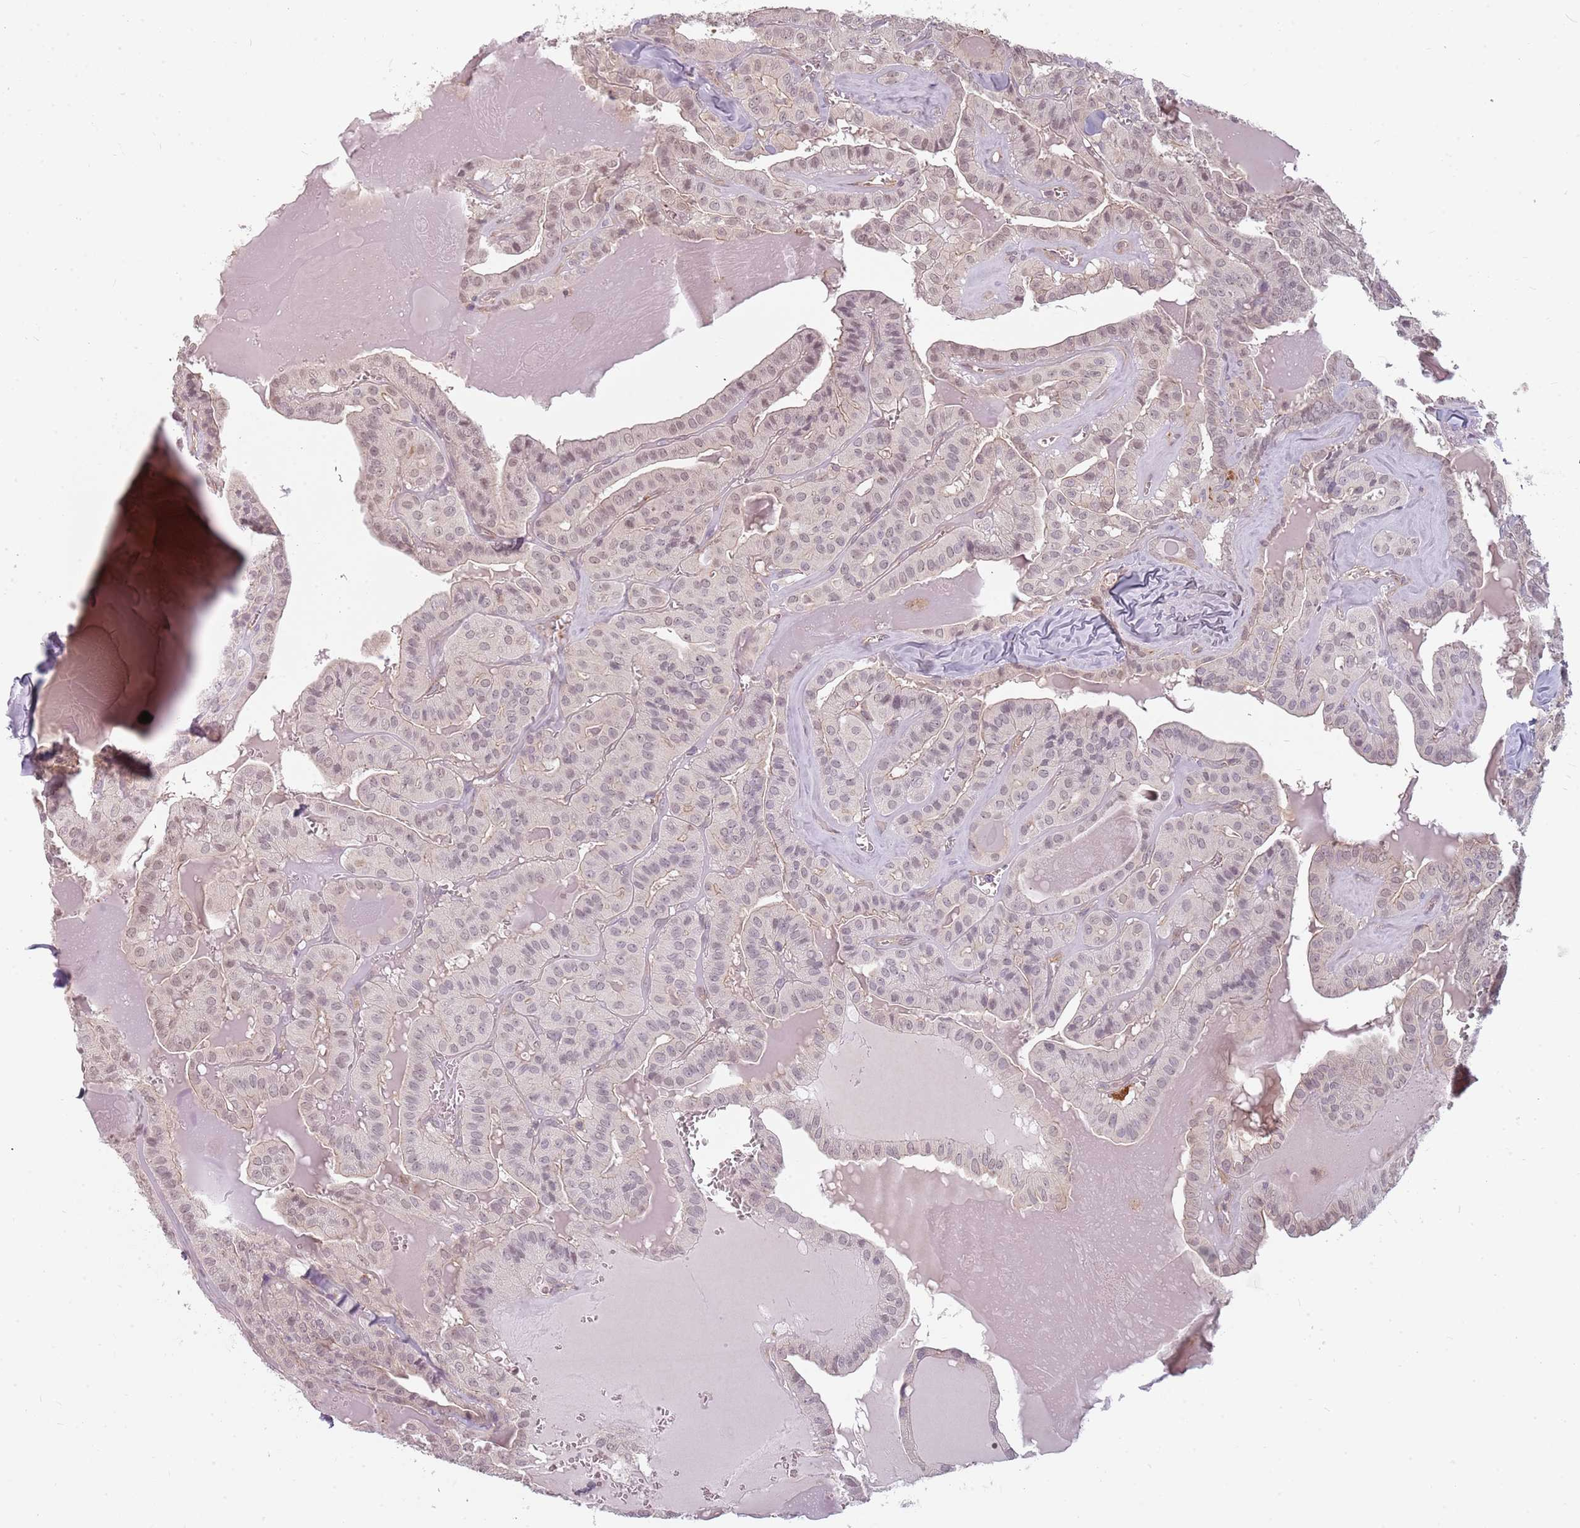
{"staining": {"intensity": "negative", "quantity": "none", "location": "none"}, "tissue": "thyroid cancer", "cell_type": "Tumor cells", "image_type": "cancer", "snomed": [{"axis": "morphology", "description": "Papillary adenocarcinoma, NOS"}, {"axis": "topography", "description": "Thyroid gland"}], "caption": "DAB (3,3'-diaminobenzidine) immunohistochemical staining of human thyroid cancer reveals no significant expression in tumor cells. (IHC, brightfield microscopy, high magnification).", "gene": "PPP1R14C", "patient": {"sex": "male", "age": 52}}